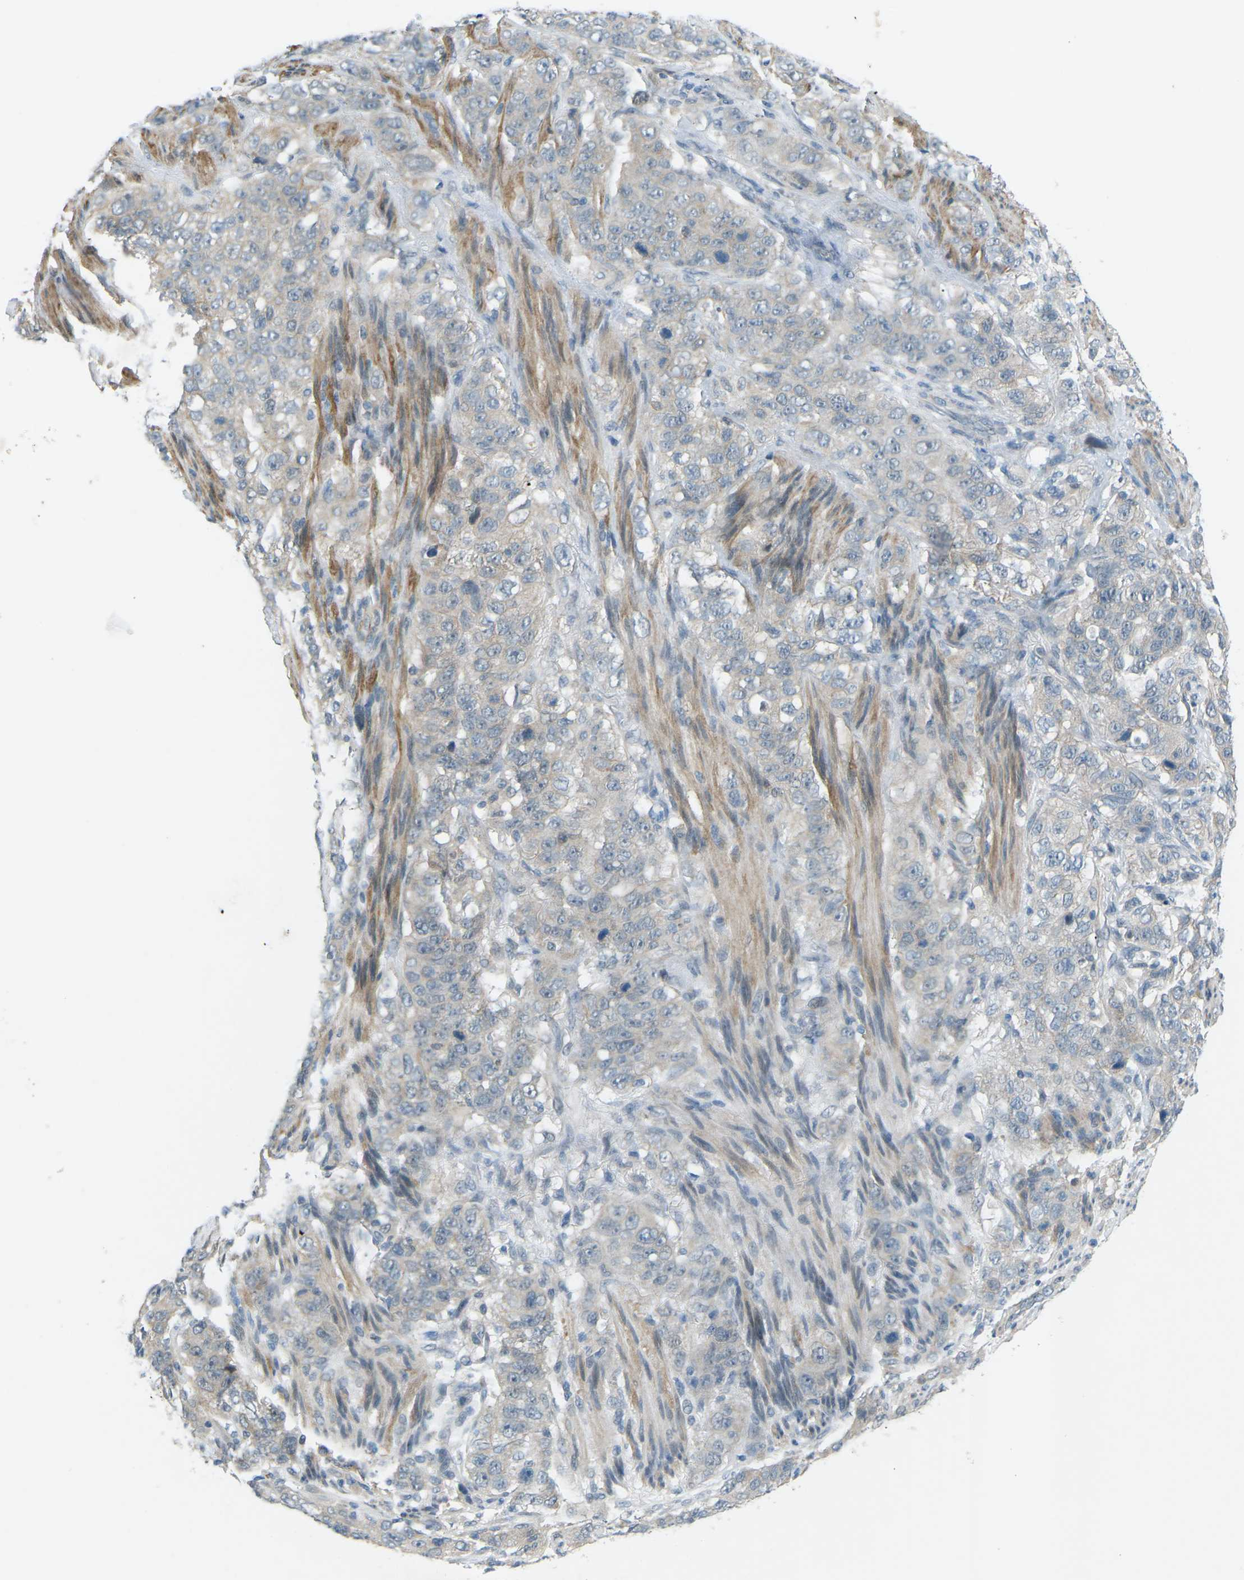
{"staining": {"intensity": "negative", "quantity": "none", "location": "none"}, "tissue": "stomach cancer", "cell_type": "Tumor cells", "image_type": "cancer", "snomed": [{"axis": "morphology", "description": "Adenocarcinoma, NOS"}, {"axis": "topography", "description": "Stomach"}], "caption": "Photomicrograph shows no significant protein positivity in tumor cells of stomach adenocarcinoma.", "gene": "RTN3", "patient": {"sex": "male", "age": 48}}